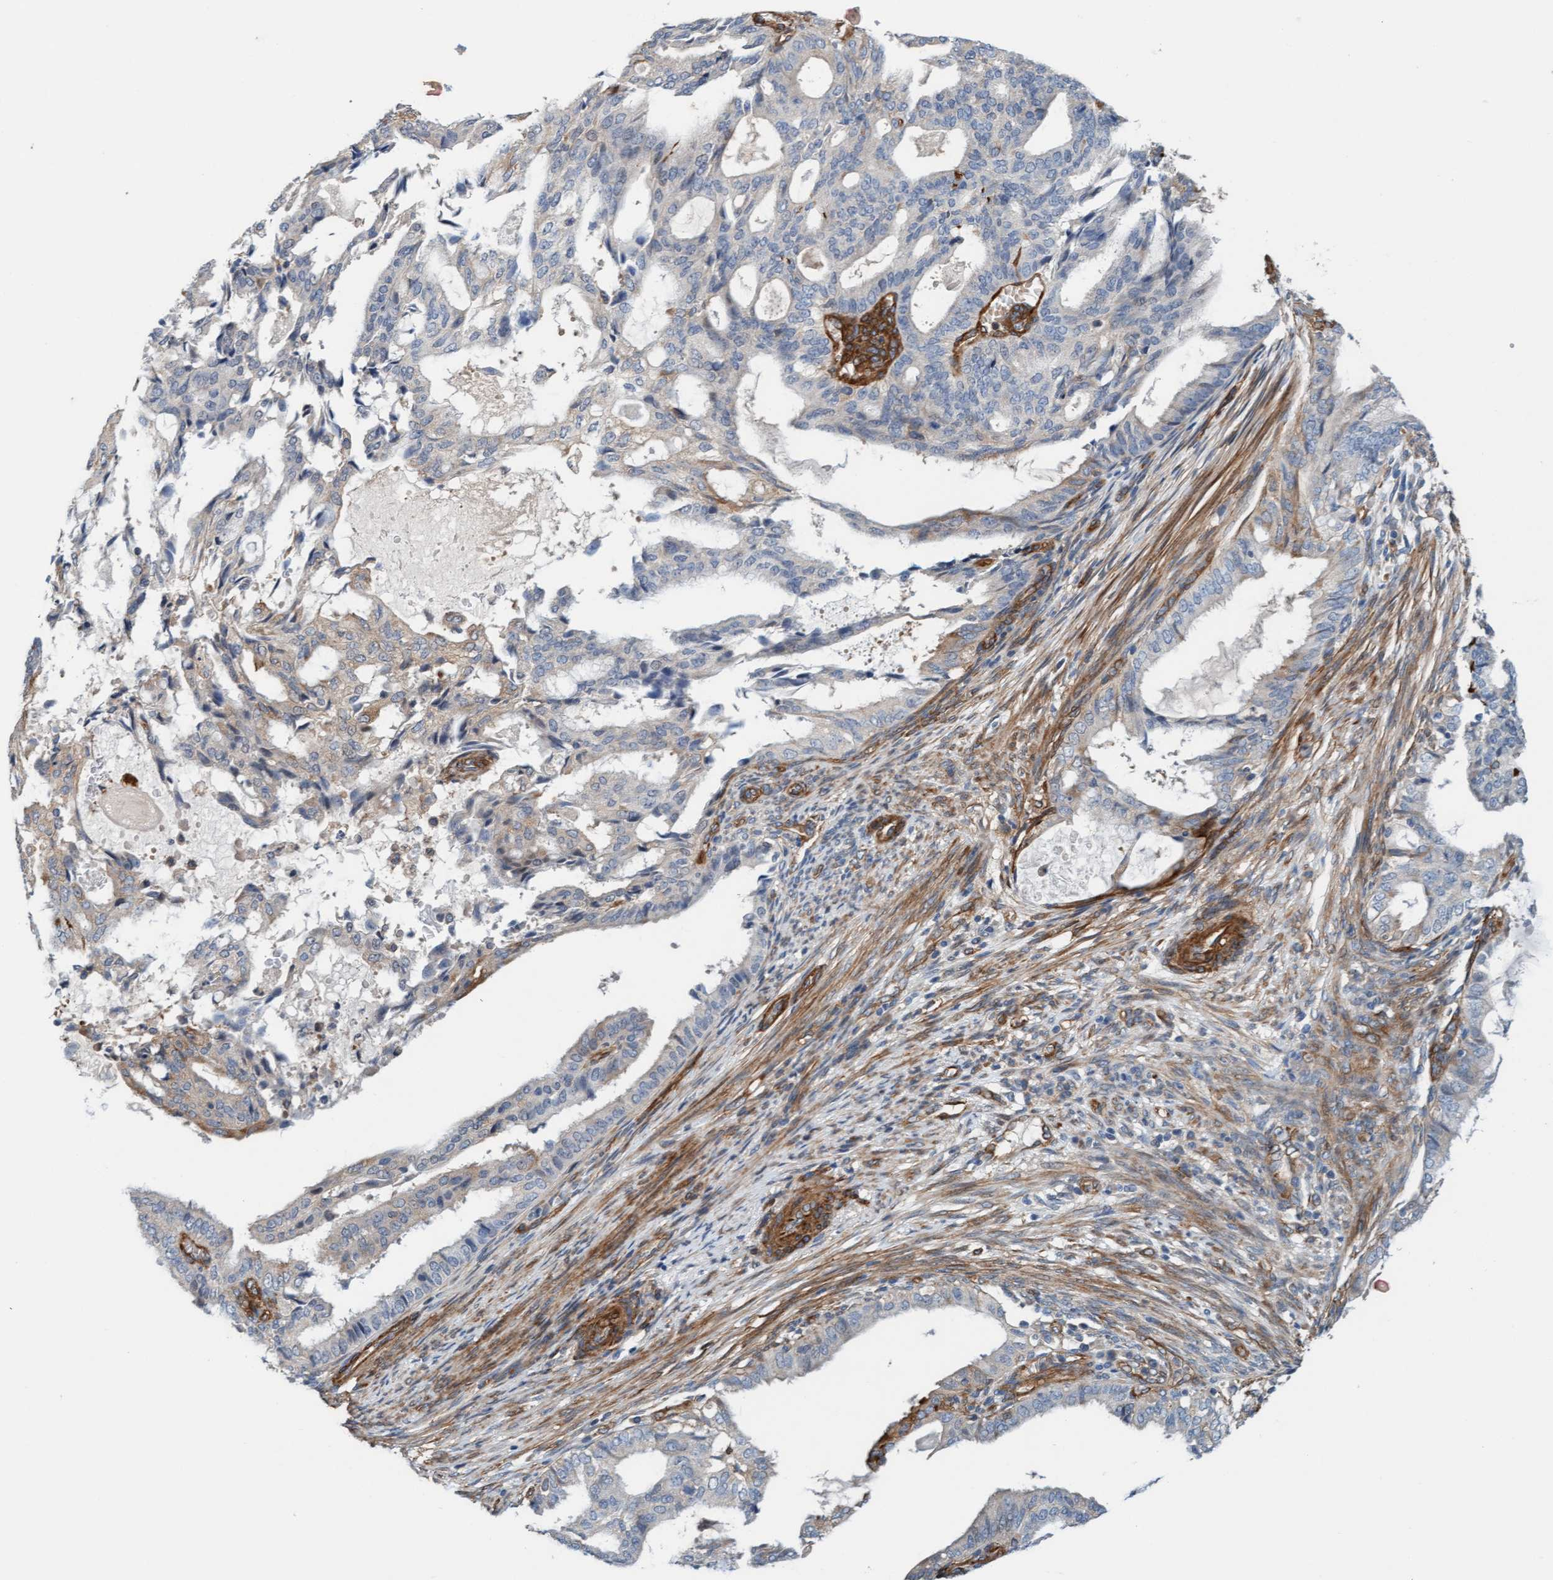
{"staining": {"intensity": "weak", "quantity": "<25%", "location": "cytoplasmic/membranous"}, "tissue": "endometrial cancer", "cell_type": "Tumor cells", "image_type": "cancer", "snomed": [{"axis": "morphology", "description": "Adenocarcinoma, NOS"}, {"axis": "topography", "description": "Endometrium"}], "caption": "High power microscopy histopathology image of an IHC photomicrograph of endometrial cancer, revealing no significant staining in tumor cells.", "gene": "FMNL3", "patient": {"sex": "female", "age": 58}}